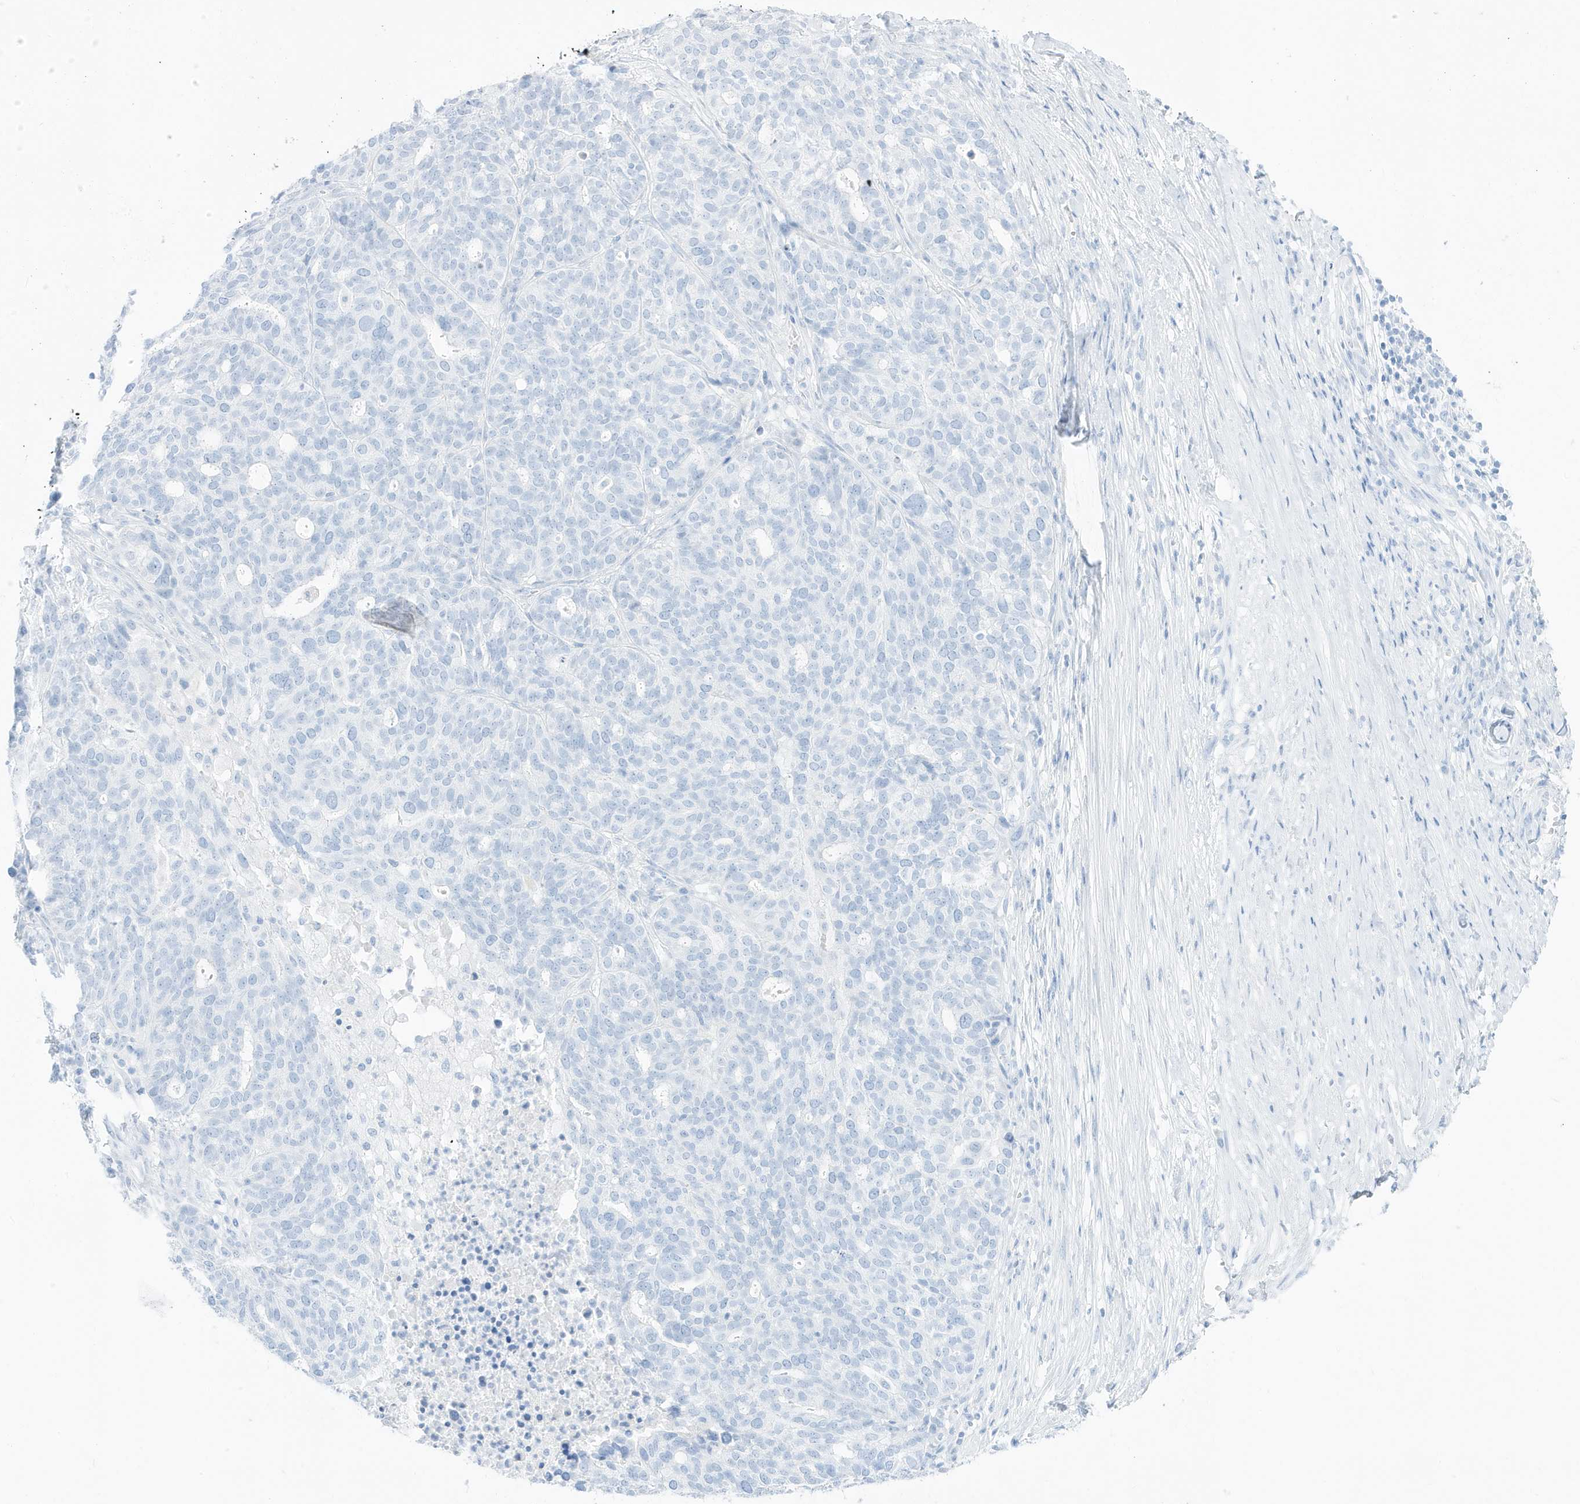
{"staining": {"intensity": "negative", "quantity": "none", "location": "none"}, "tissue": "ovarian cancer", "cell_type": "Tumor cells", "image_type": "cancer", "snomed": [{"axis": "morphology", "description": "Cystadenocarcinoma, serous, NOS"}, {"axis": "topography", "description": "Ovary"}], "caption": "A photomicrograph of human ovarian cancer (serous cystadenocarcinoma) is negative for staining in tumor cells.", "gene": "SLC22A13", "patient": {"sex": "female", "age": 59}}